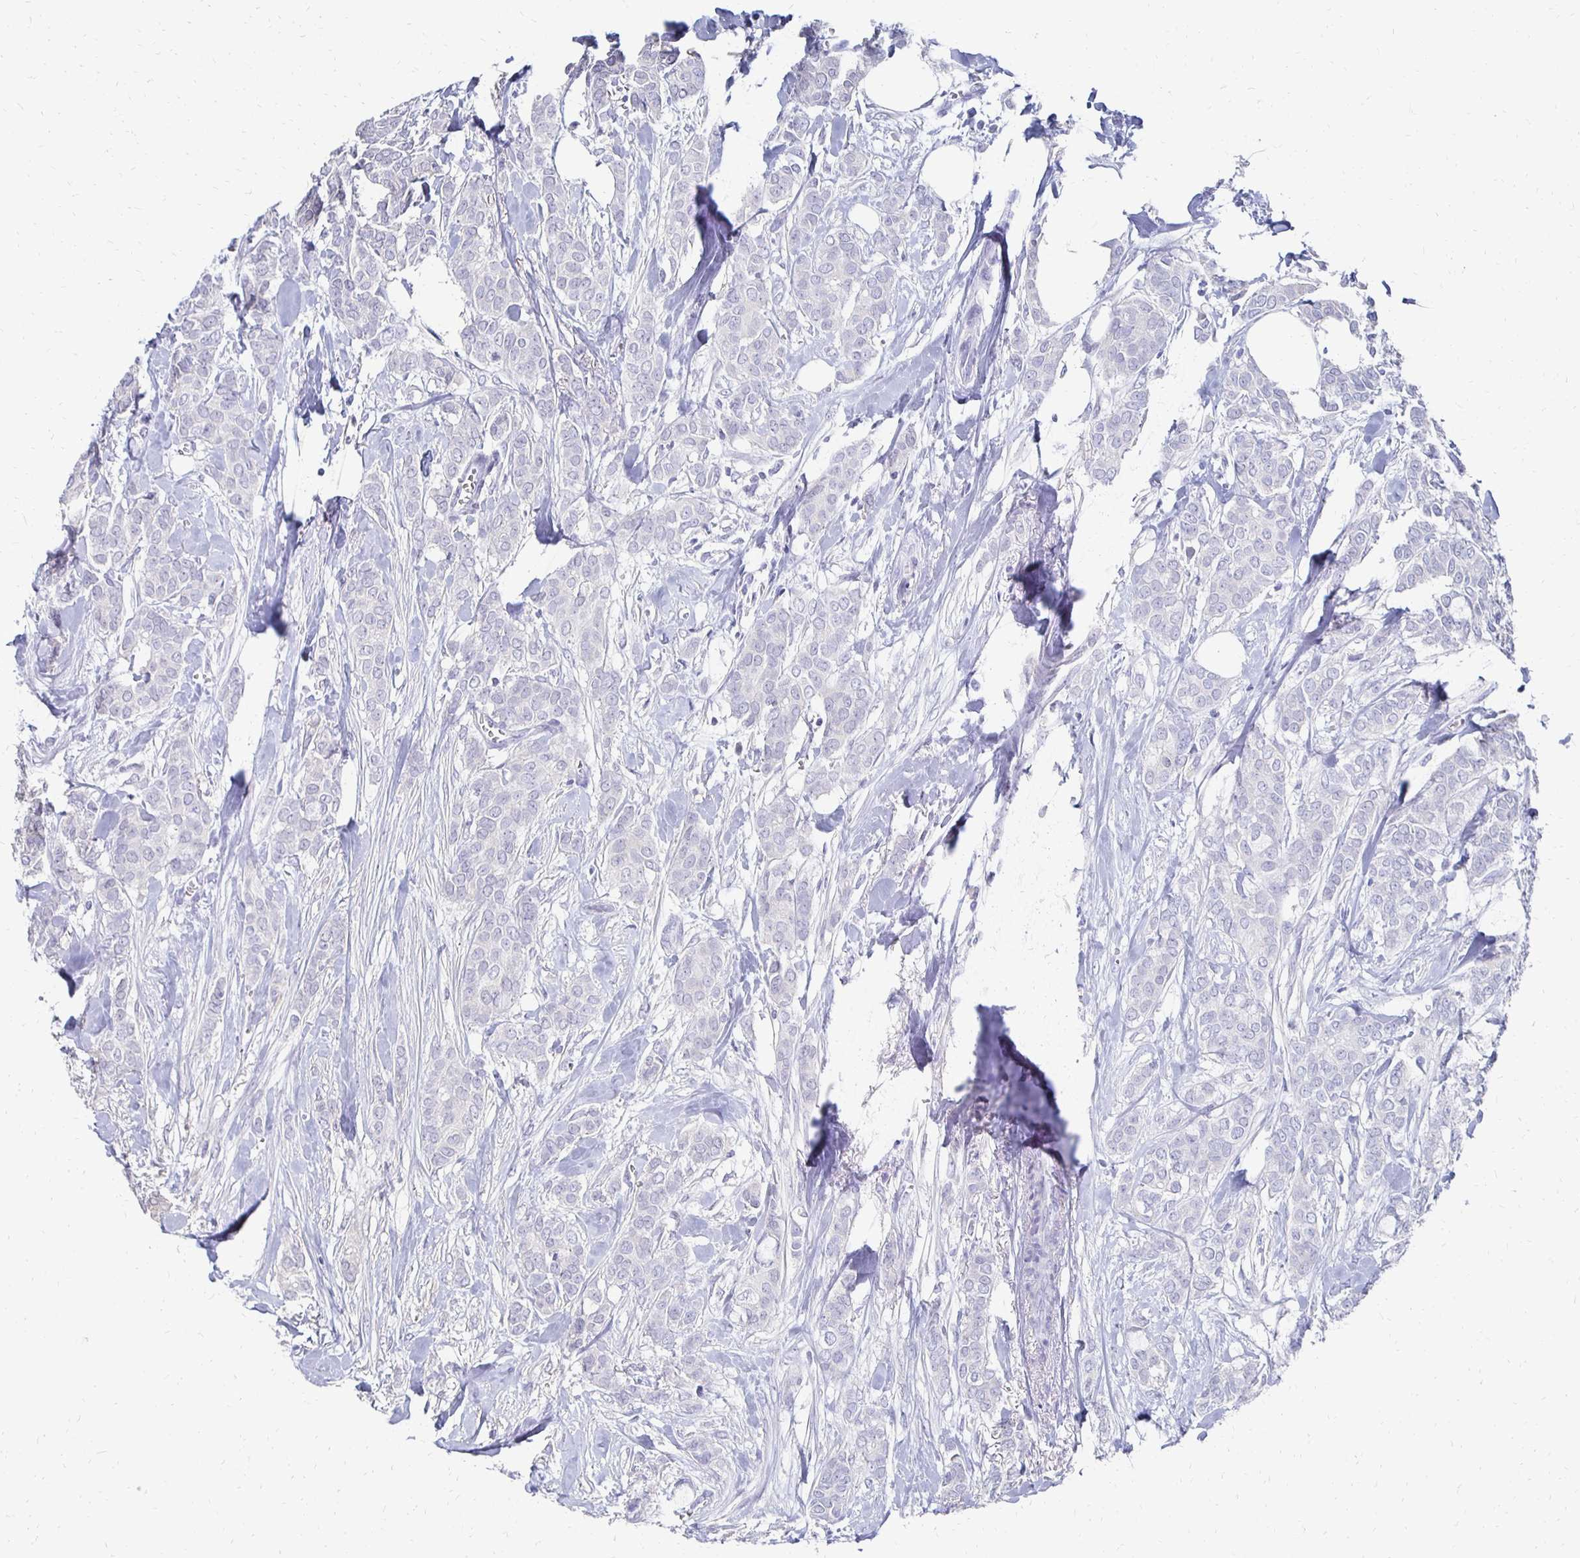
{"staining": {"intensity": "negative", "quantity": "none", "location": "none"}, "tissue": "breast cancer", "cell_type": "Tumor cells", "image_type": "cancer", "snomed": [{"axis": "morphology", "description": "Duct carcinoma"}, {"axis": "topography", "description": "Breast"}], "caption": "Immunohistochemical staining of human invasive ductal carcinoma (breast) reveals no significant positivity in tumor cells.", "gene": "SYCP3", "patient": {"sex": "female", "age": 84}}